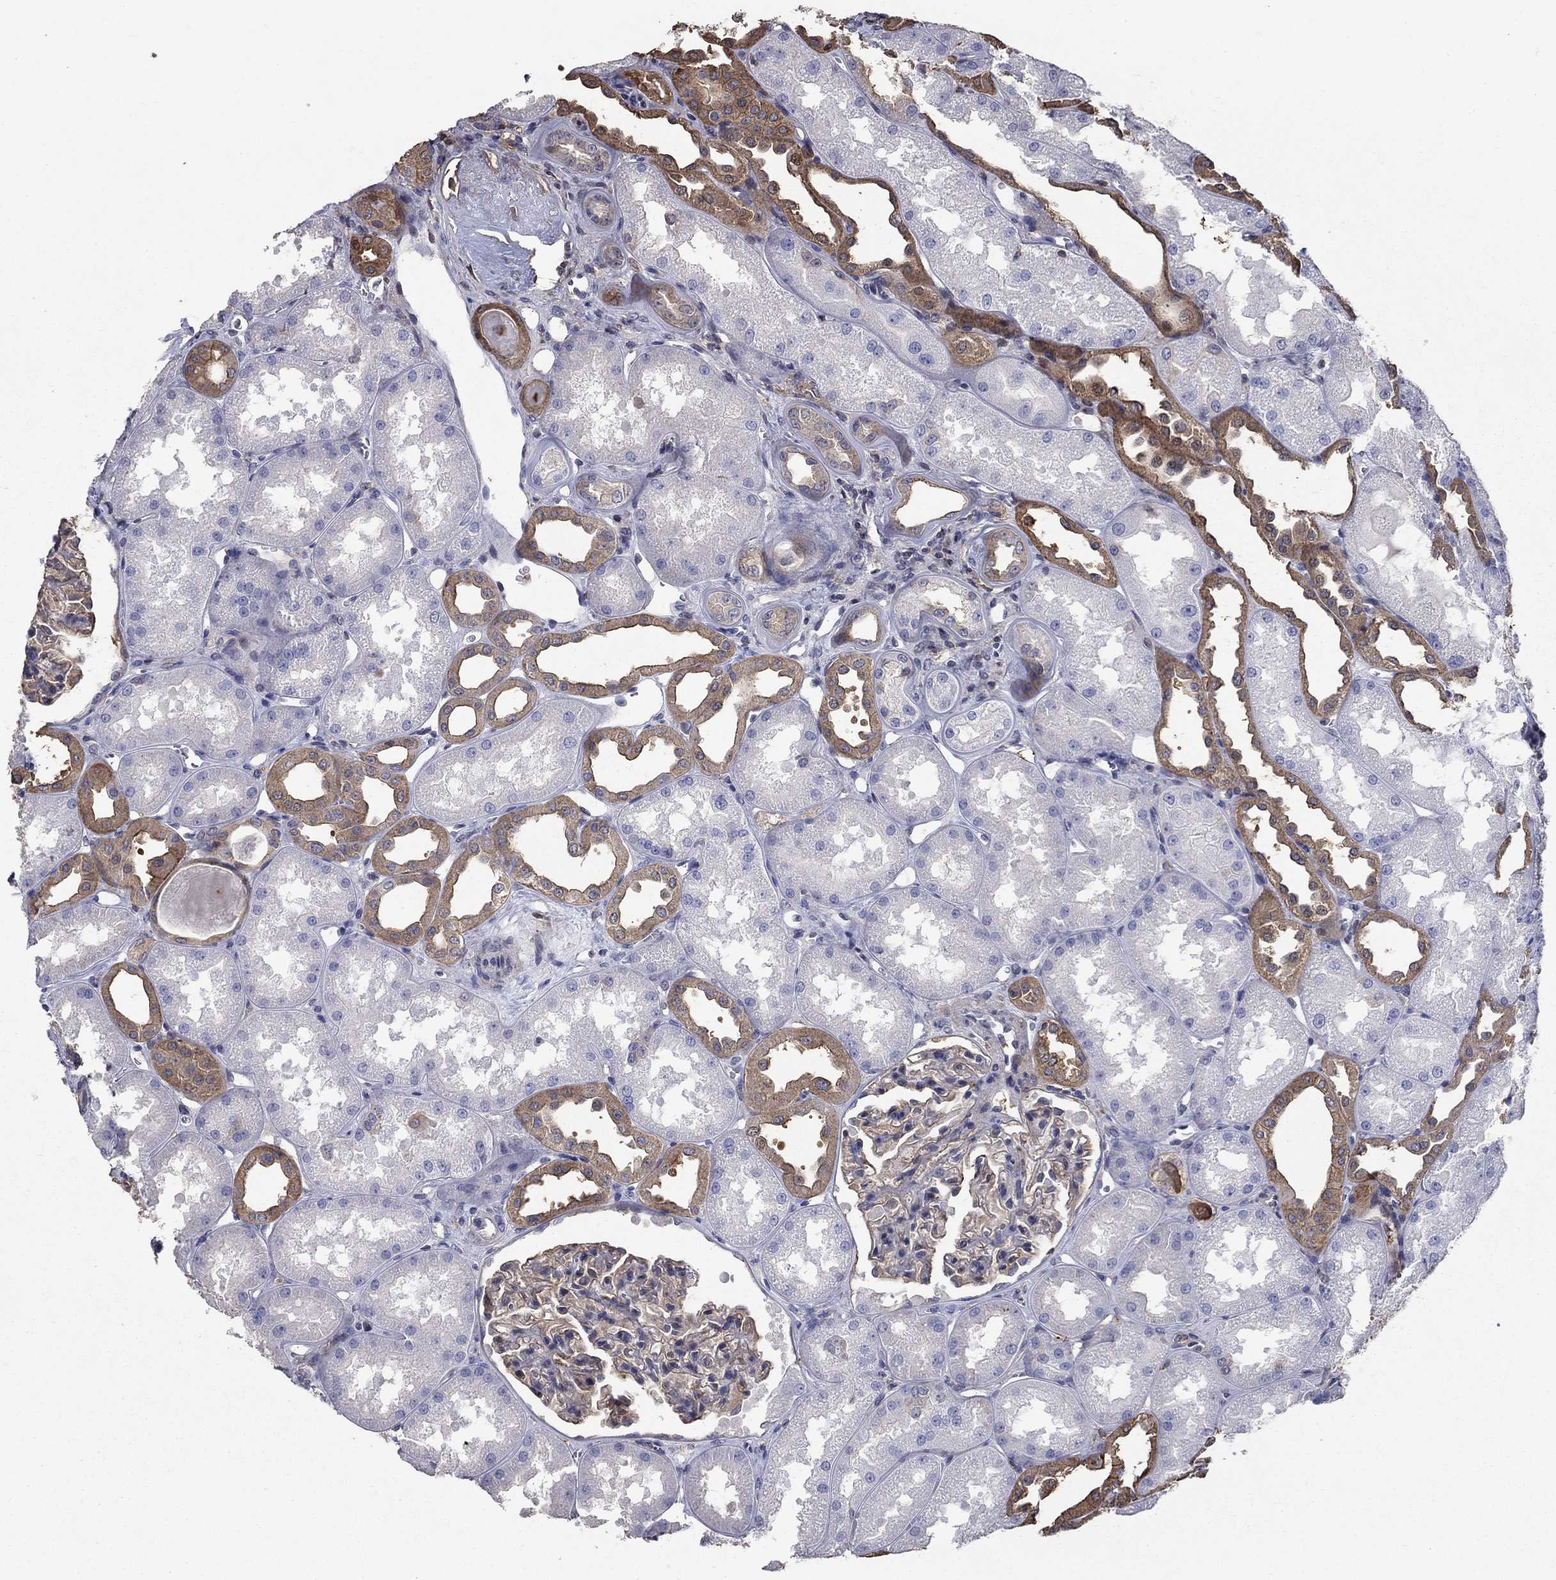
{"staining": {"intensity": "negative", "quantity": "none", "location": "none"}, "tissue": "kidney", "cell_type": "Cells in glomeruli", "image_type": "normal", "snomed": [{"axis": "morphology", "description": "Normal tissue, NOS"}, {"axis": "topography", "description": "Kidney"}], "caption": "Immunohistochemical staining of normal human kidney exhibits no significant staining in cells in glomeruli.", "gene": "DVL1", "patient": {"sex": "male", "age": 61}}